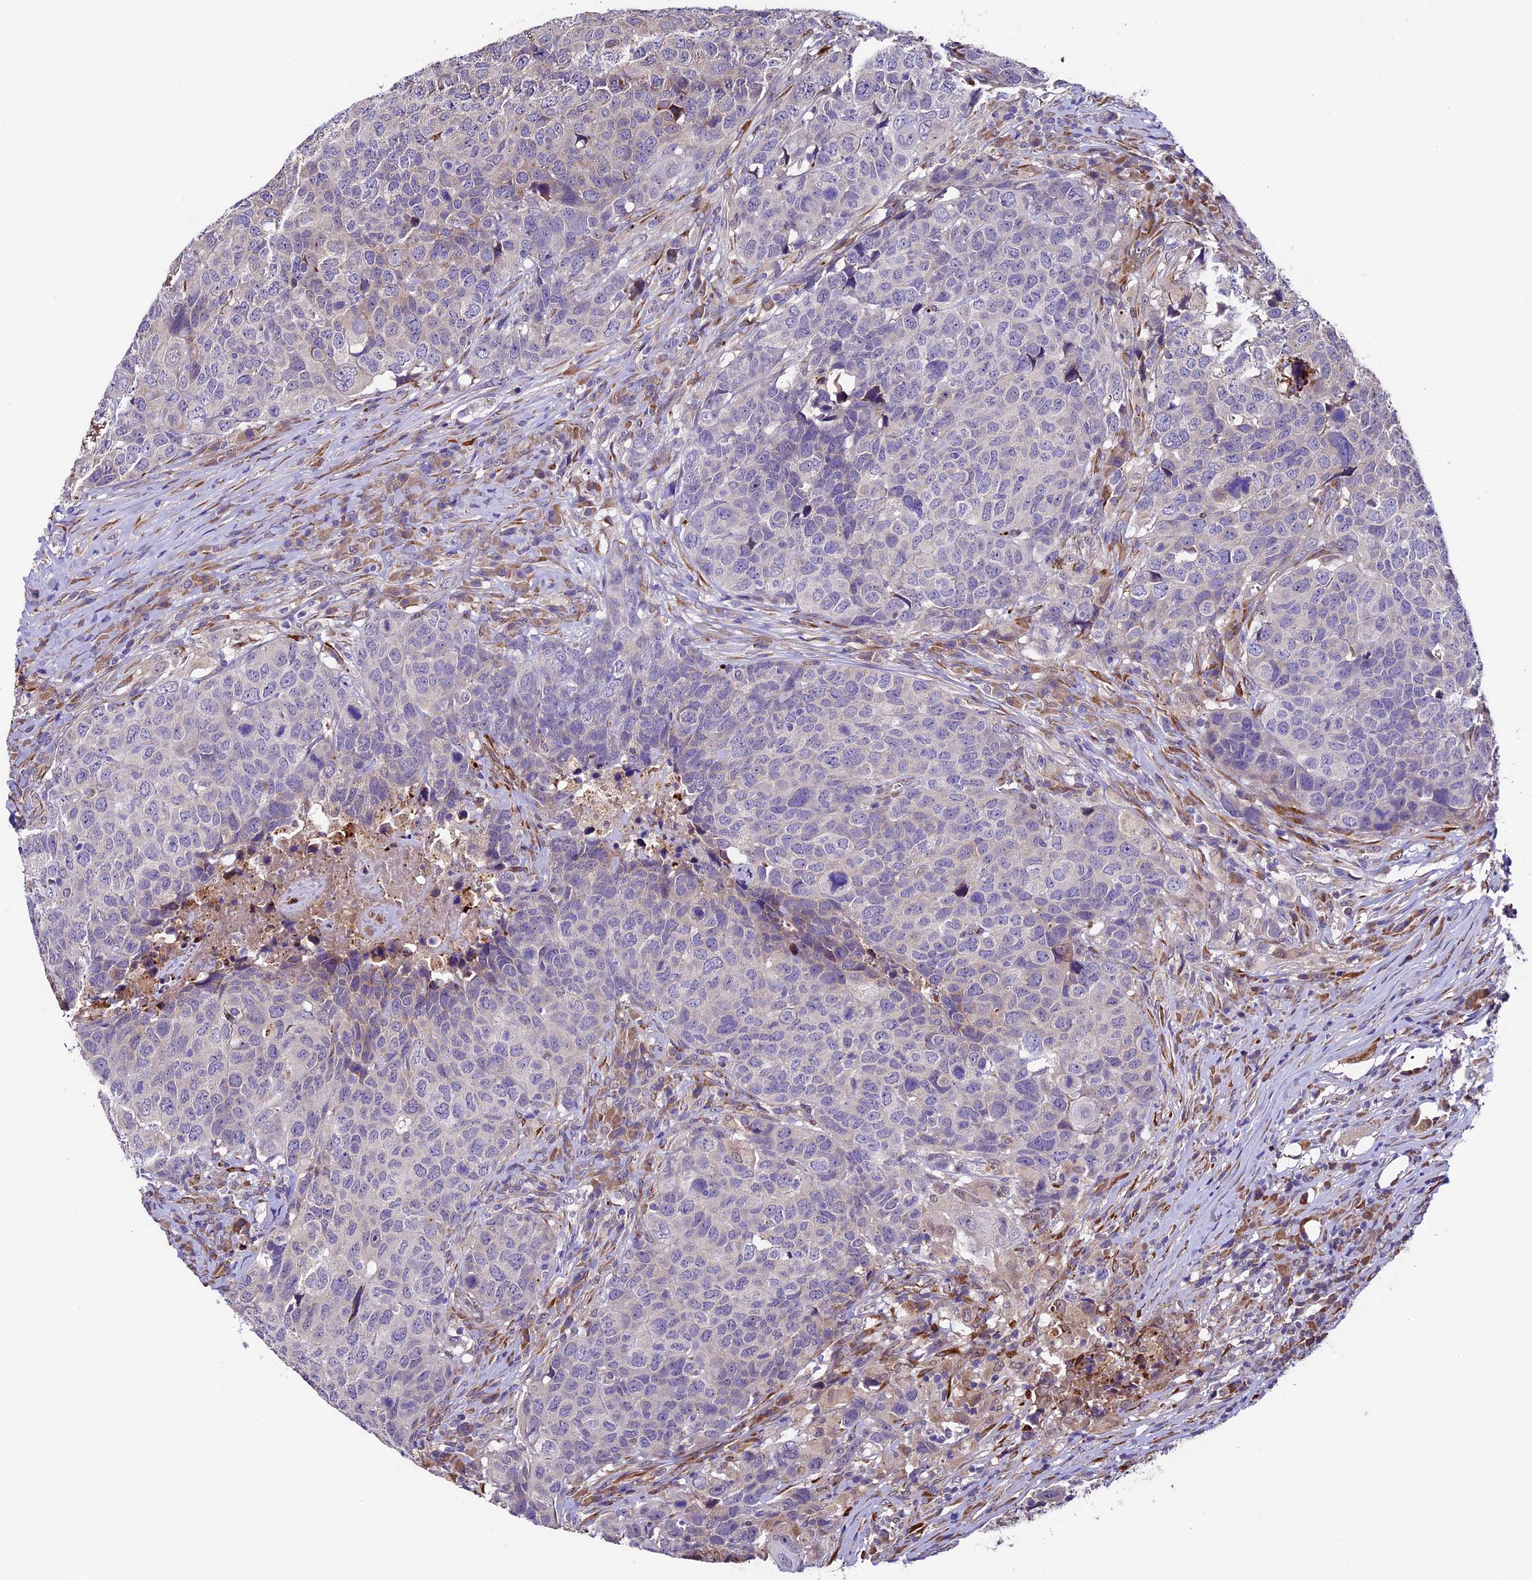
{"staining": {"intensity": "negative", "quantity": "none", "location": "none"}, "tissue": "head and neck cancer", "cell_type": "Tumor cells", "image_type": "cancer", "snomed": [{"axis": "morphology", "description": "Squamous cell carcinoma, NOS"}, {"axis": "topography", "description": "Head-Neck"}], "caption": "High magnification brightfield microscopy of squamous cell carcinoma (head and neck) stained with DAB (brown) and counterstained with hematoxylin (blue): tumor cells show no significant positivity.", "gene": "LSM7", "patient": {"sex": "male", "age": 66}}